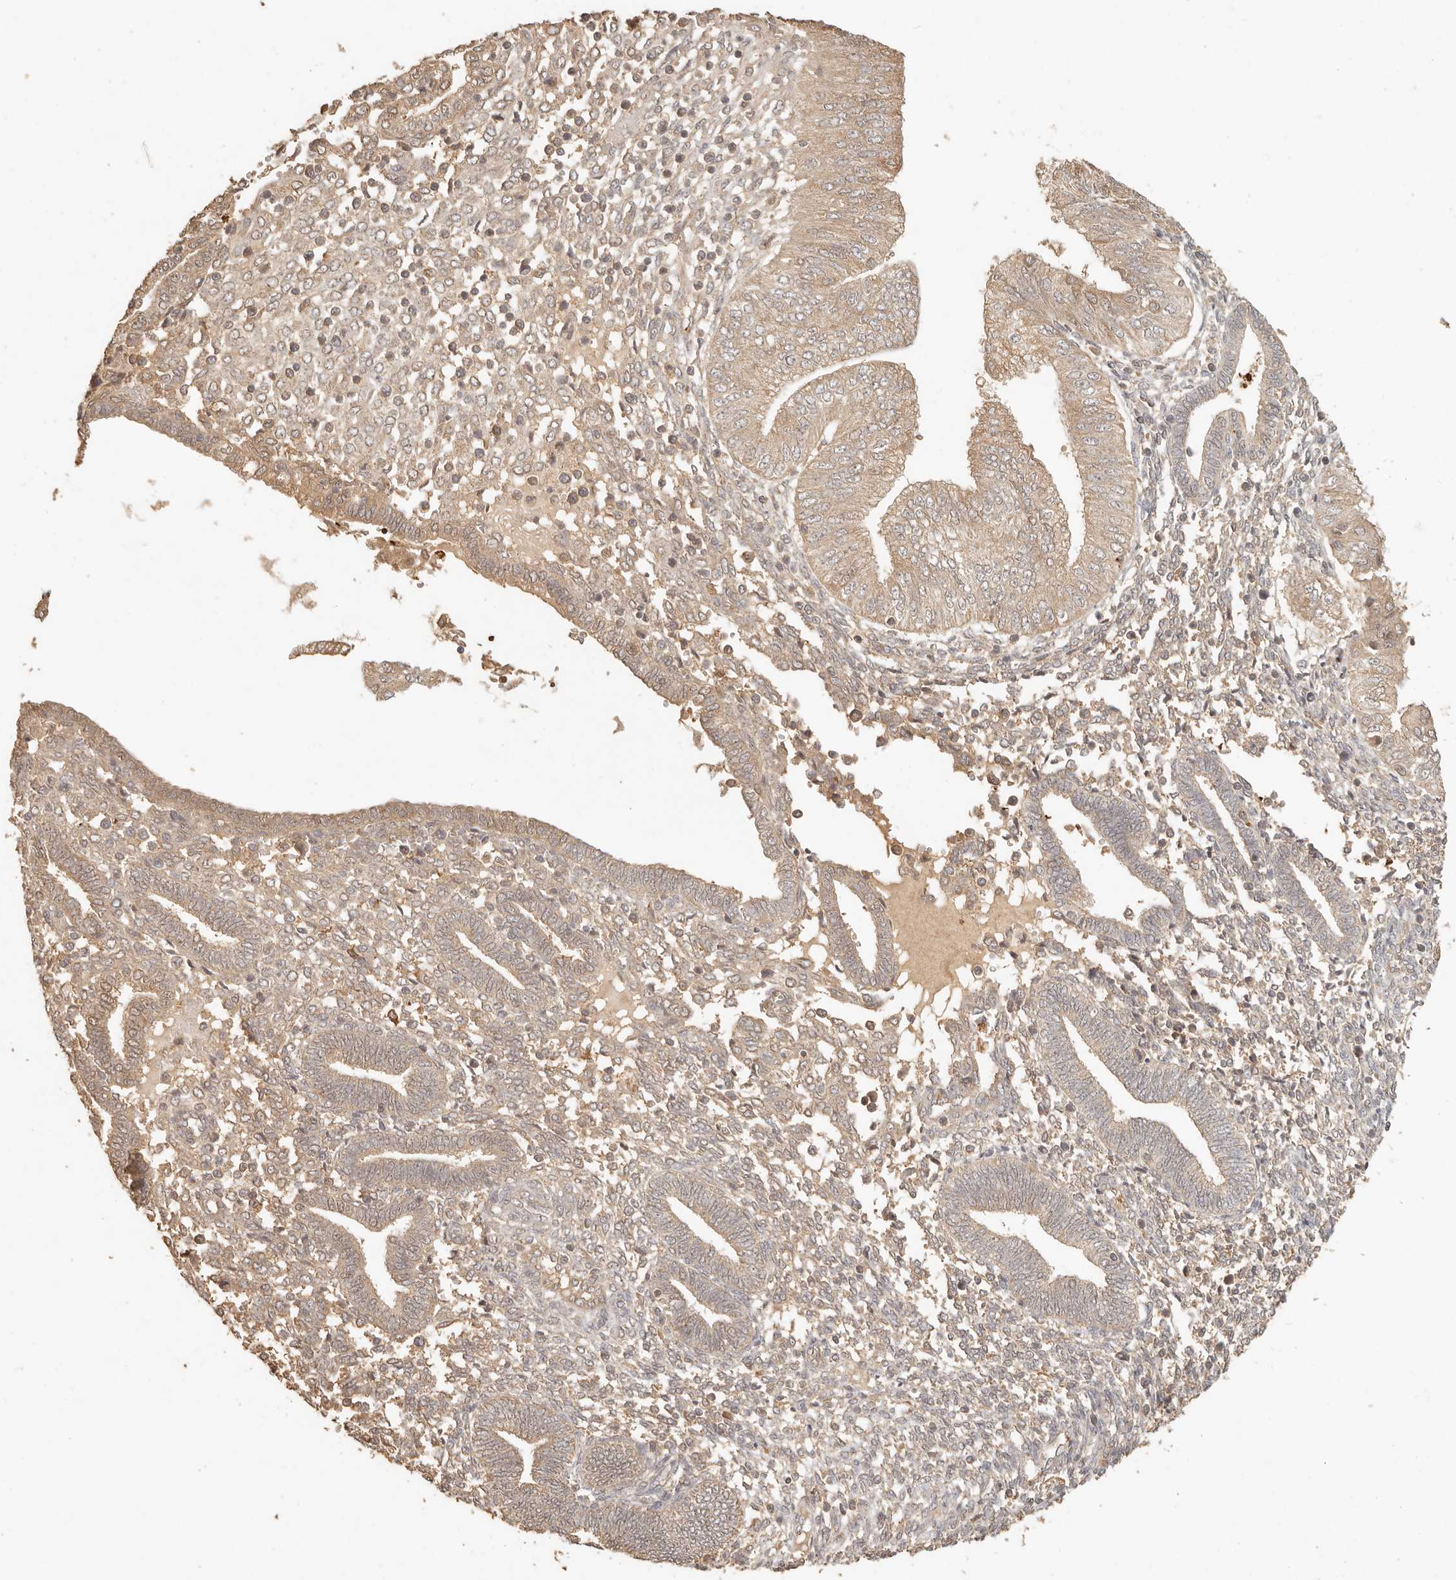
{"staining": {"intensity": "weak", "quantity": ">75%", "location": "cytoplasmic/membranous,nuclear"}, "tissue": "endometrial cancer", "cell_type": "Tumor cells", "image_type": "cancer", "snomed": [{"axis": "morphology", "description": "Normal tissue, NOS"}, {"axis": "morphology", "description": "Adenocarcinoma, NOS"}, {"axis": "topography", "description": "Endometrium"}], "caption": "IHC (DAB) staining of adenocarcinoma (endometrial) displays weak cytoplasmic/membranous and nuclear protein staining in about >75% of tumor cells.", "gene": "INTS11", "patient": {"sex": "female", "age": 53}}